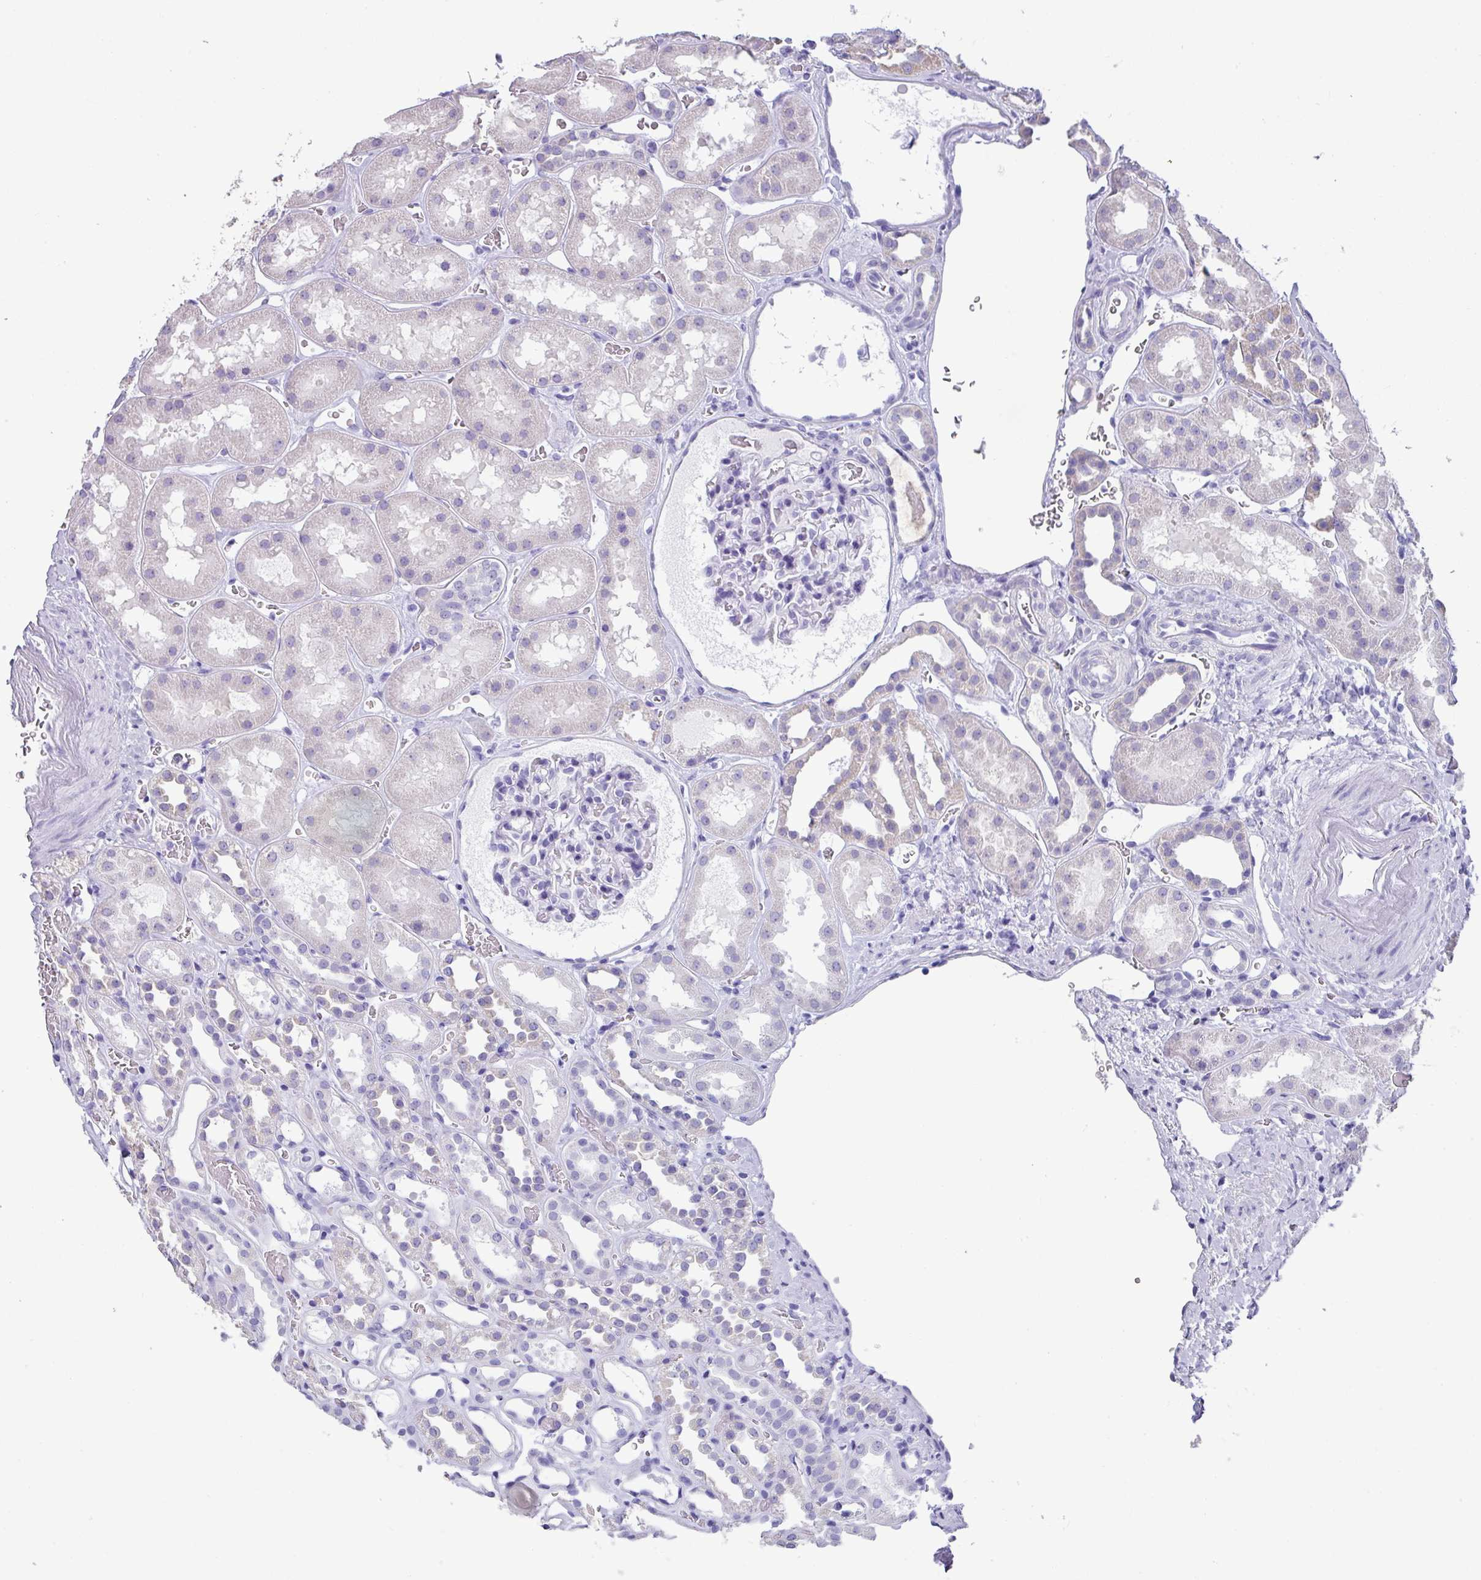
{"staining": {"intensity": "negative", "quantity": "none", "location": "none"}, "tissue": "kidney", "cell_type": "Cells in glomeruli", "image_type": "normal", "snomed": [{"axis": "morphology", "description": "Normal tissue, NOS"}, {"axis": "topography", "description": "Kidney"}], "caption": "Immunohistochemistry of normal human kidney displays no staining in cells in glomeruli. (Brightfield microscopy of DAB (3,3'-diaminobenzidine) IHC at high magnification).", "gene": "PALS2", "patient": {"sex": "female", "age": 41}}